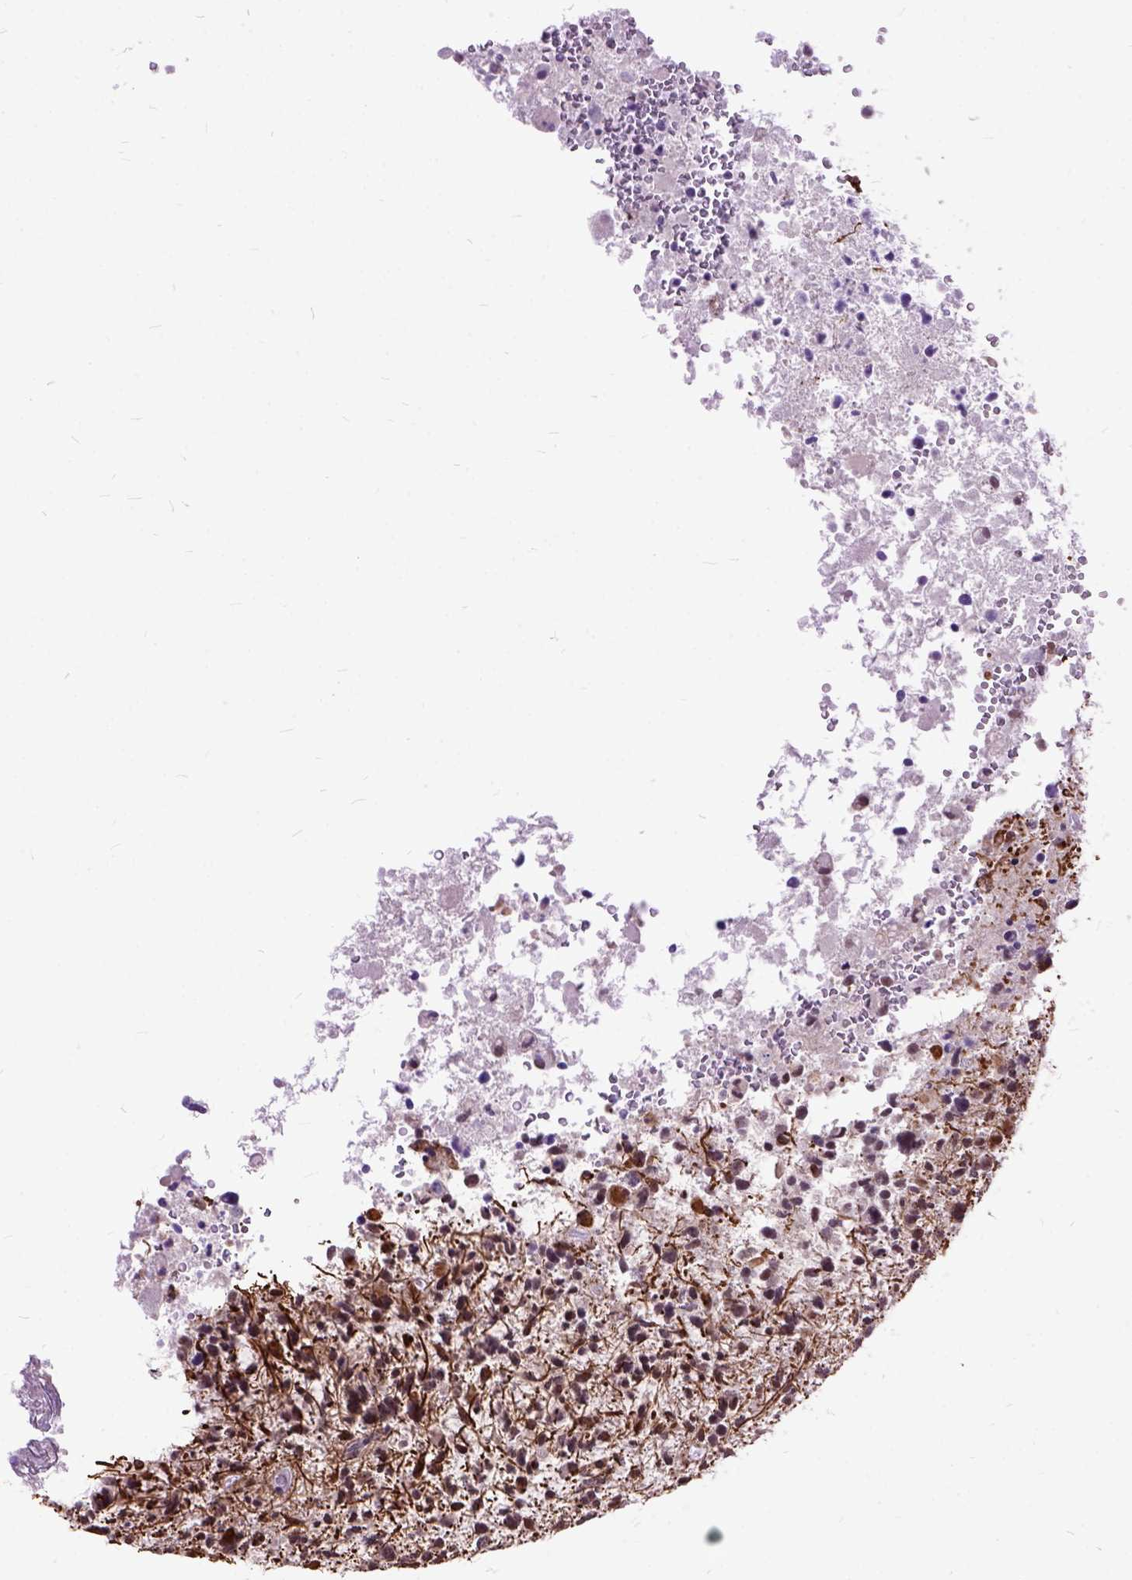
{"staining": {"intensity": "negative", "quantity": "none", "location": "none"}, "tissue": "glioma", "cell_type": "Tumor cells", "image_type": "cancer", "snomed": [{"axis": "morphology", "description": "Glioma, malignant, High grade"}, {"axis": "topography", "description": "Brain"}], "caption": "Immunohistochemistry histopathology image of neoplastic tissue: malignant glioma (high-grade) stained with DAB demonstrates no significant protein positivity in tumor cells.", "gene": "ORC5", "patient": {"sex": "female", "age": 71}}